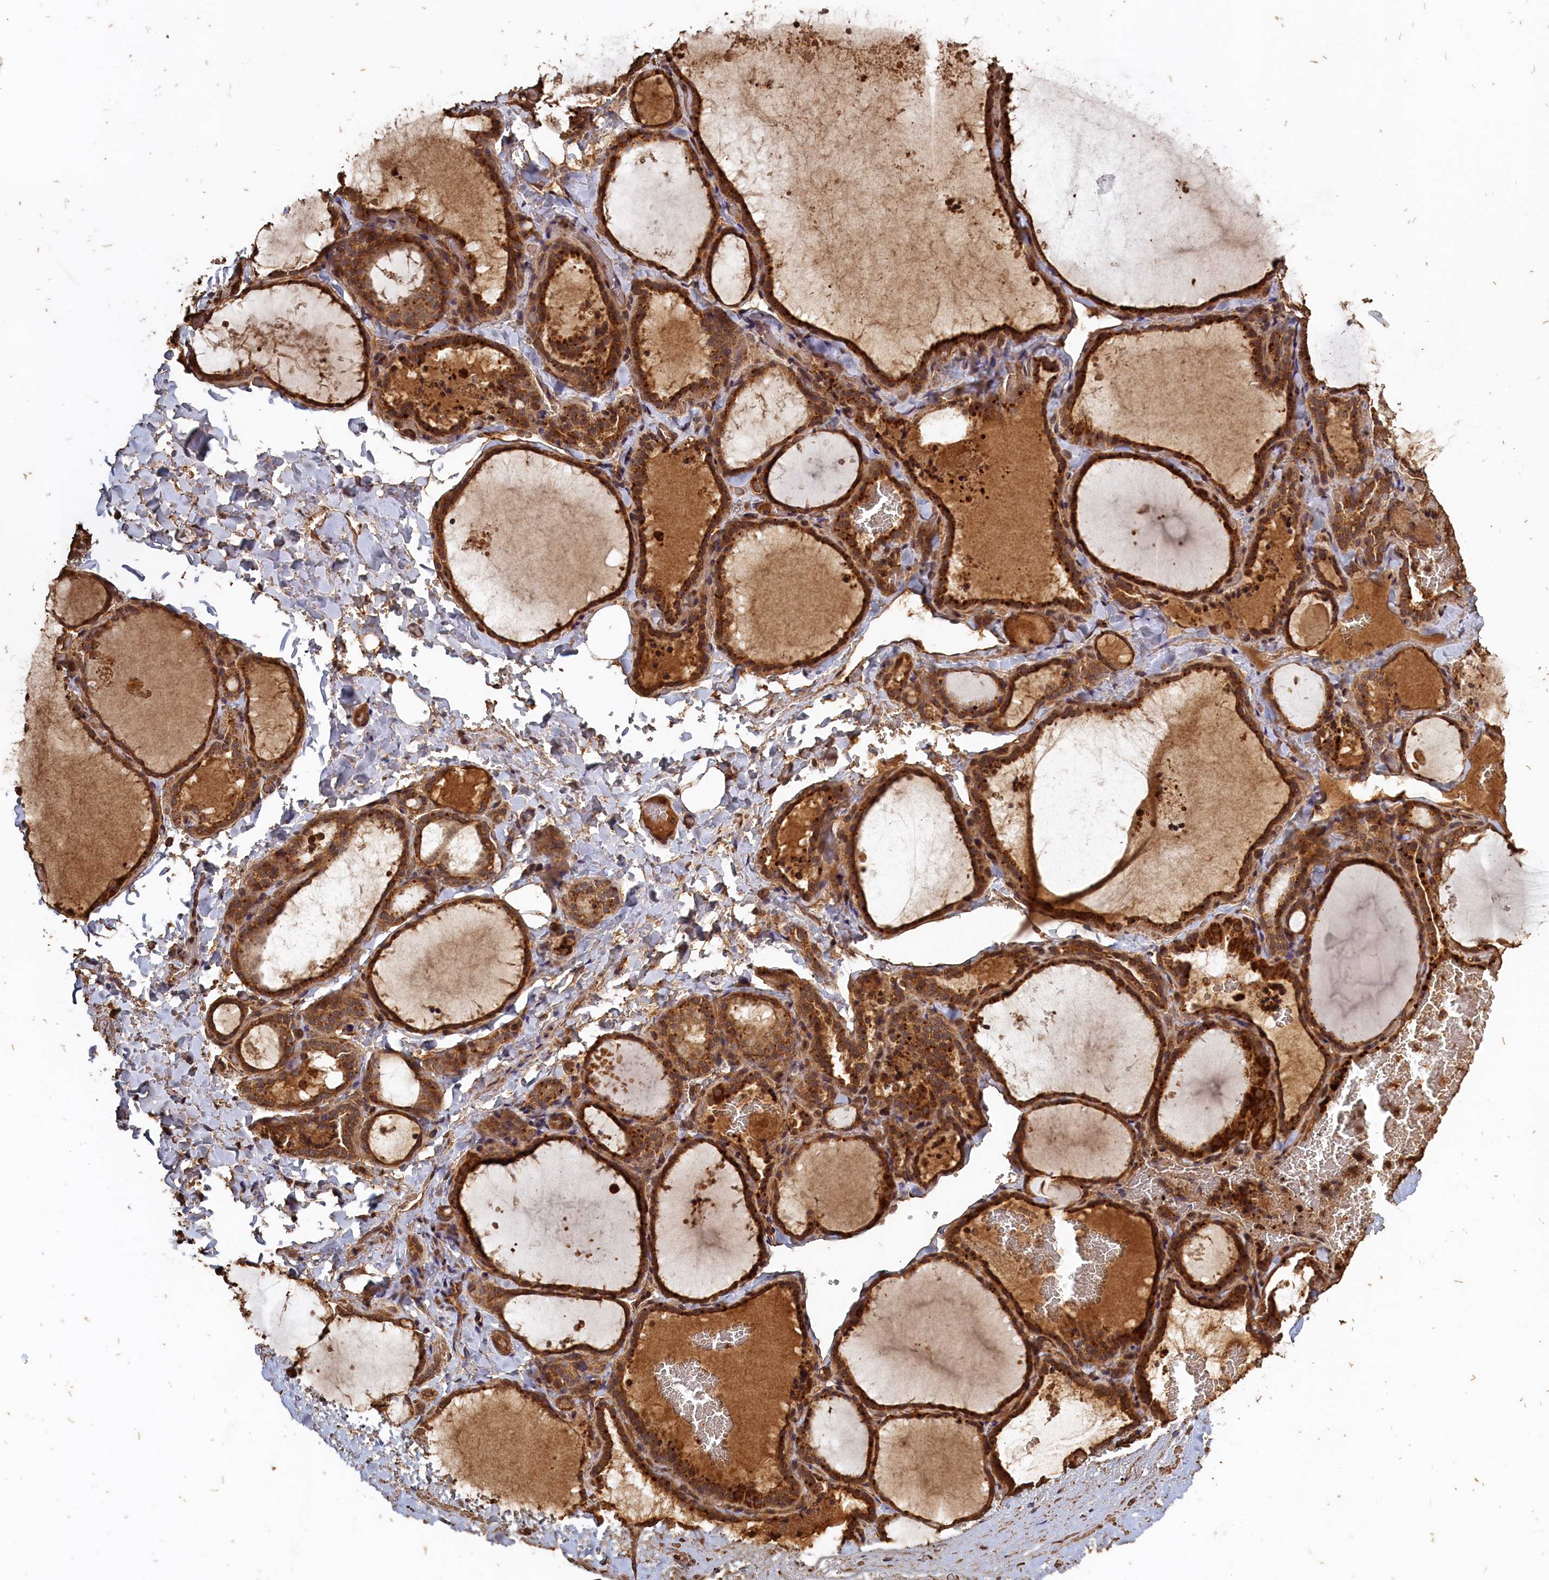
{"staining": {"intensity": "strong", "quantity": ">75%", "location": "cytoplasmic/membranous"}, "tissue": "thyroid gland", "cell_type": "Glandular cells", "image_type": "normal", "snomed": [{"axis": "morphology", "description": "Normal tissue, NOS"}, {"axis": "topography", "description": "Thyroid gland"}], "caption": "IHC staining of unremarkable thyroid gland, which exhibits high levels of strong cytoplasmic/membranous staining in about >75% of glandular cells indicating strong cytoplasmic/membranous protein positivity. The staining was performed using DAB (brown) for protein detection and nuclei were counterstained in hematoxylin (blue).", "gene": "SNX33", "patient": {"sex": "female", "age": 22}}